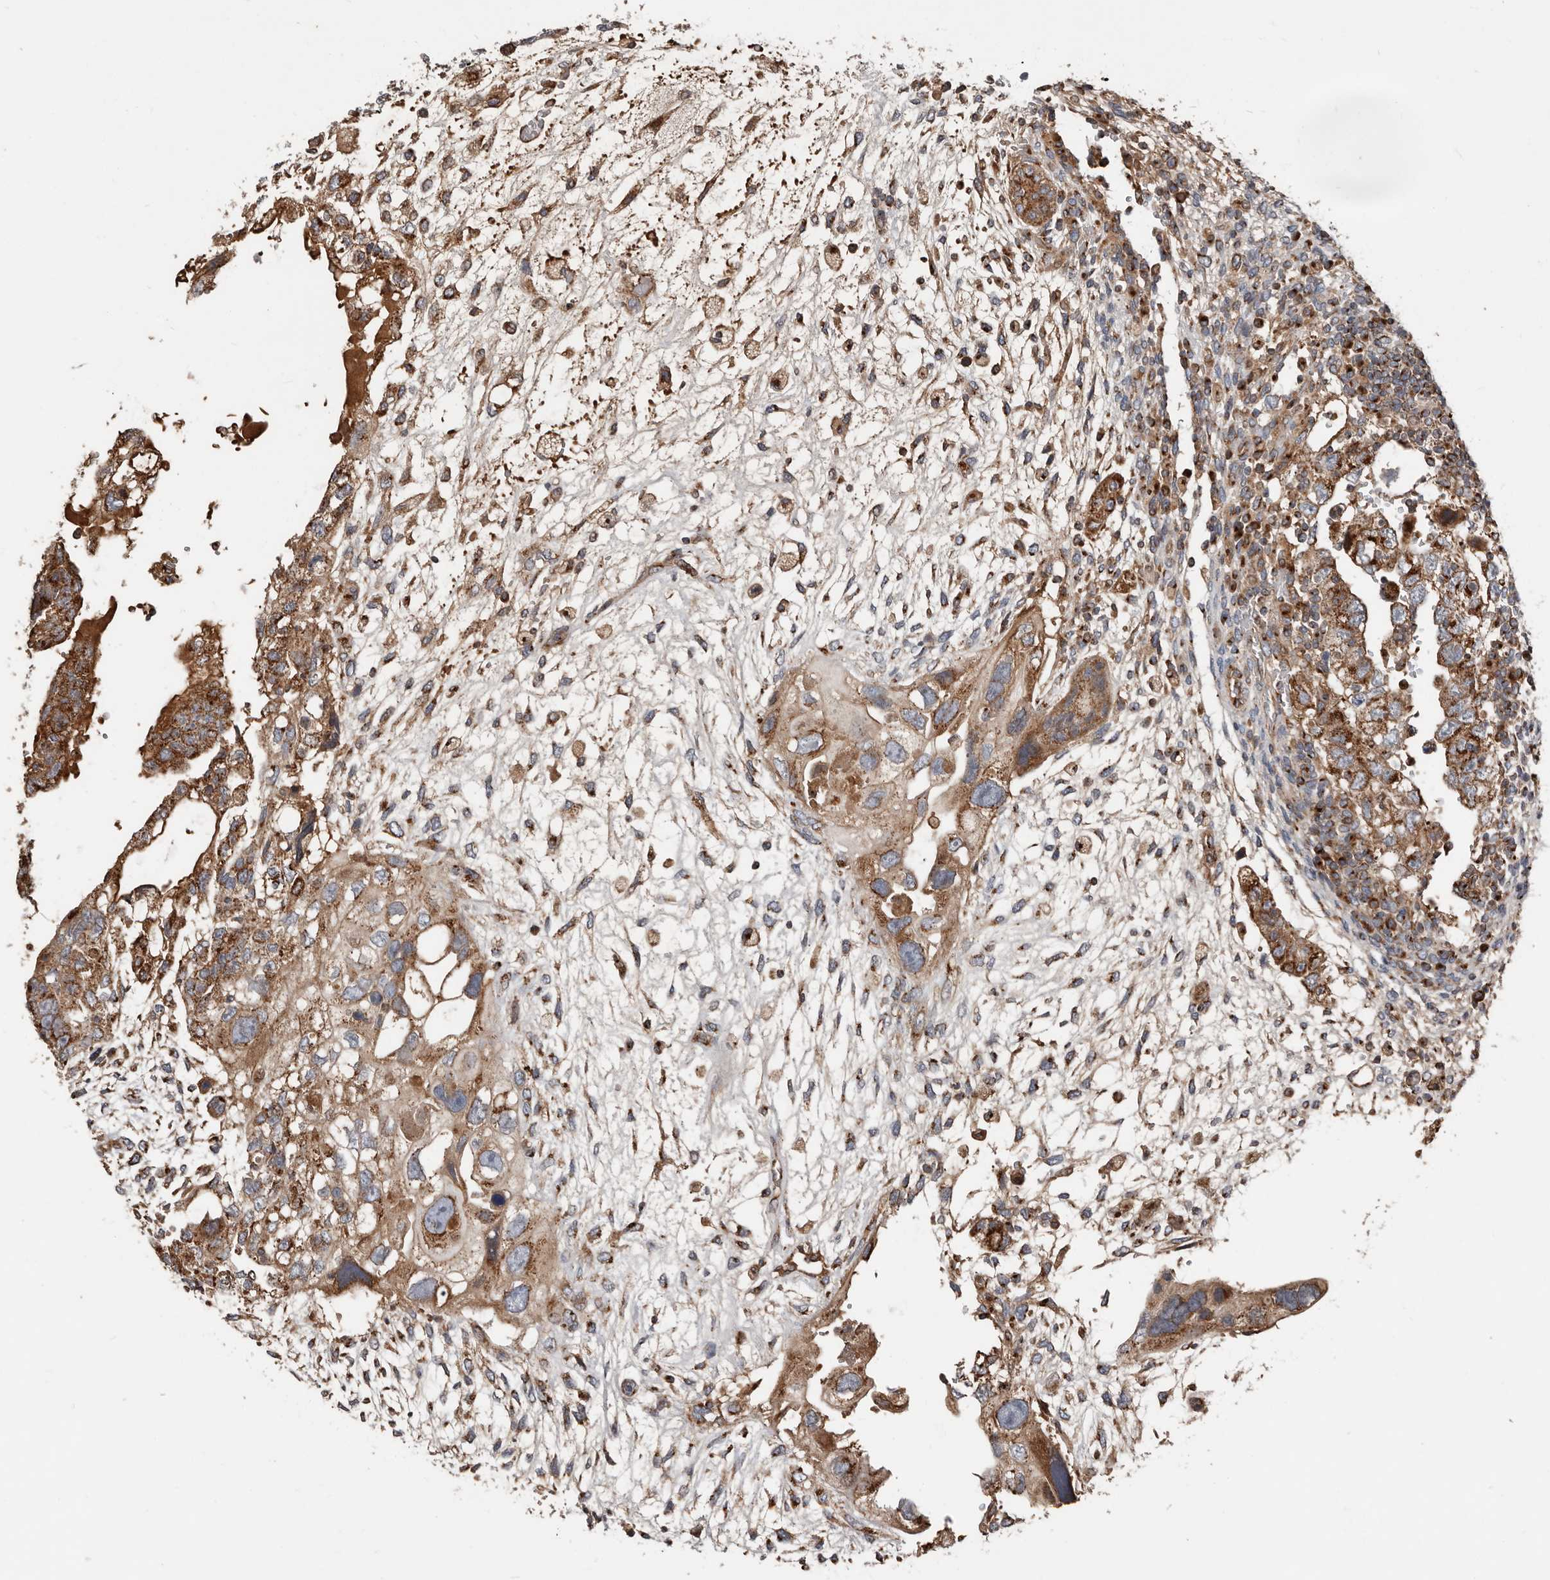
{"staining": {"intensity": "moderate", "quantity": ">75%", "location": "cytoplasmic/membranous"}, "tissue": "testis cancer", "cell_type": "Tumor cells", "image_type": "cancer", "snomed": [{"axis": "morphology", "description": "Carcinoma, Embryonal, NOS"}, {"axis": "topography", "description": "Testis"}], "caption": "About >75% of tumor cells in testis cancer (embryonal carcinoma) demonstrate moderate cytoplasmic/membranous protein staining as visualized by brown immunohistochemical staining.", "gene": "COG1", "patient": {"sex": "male", "age": 36}}